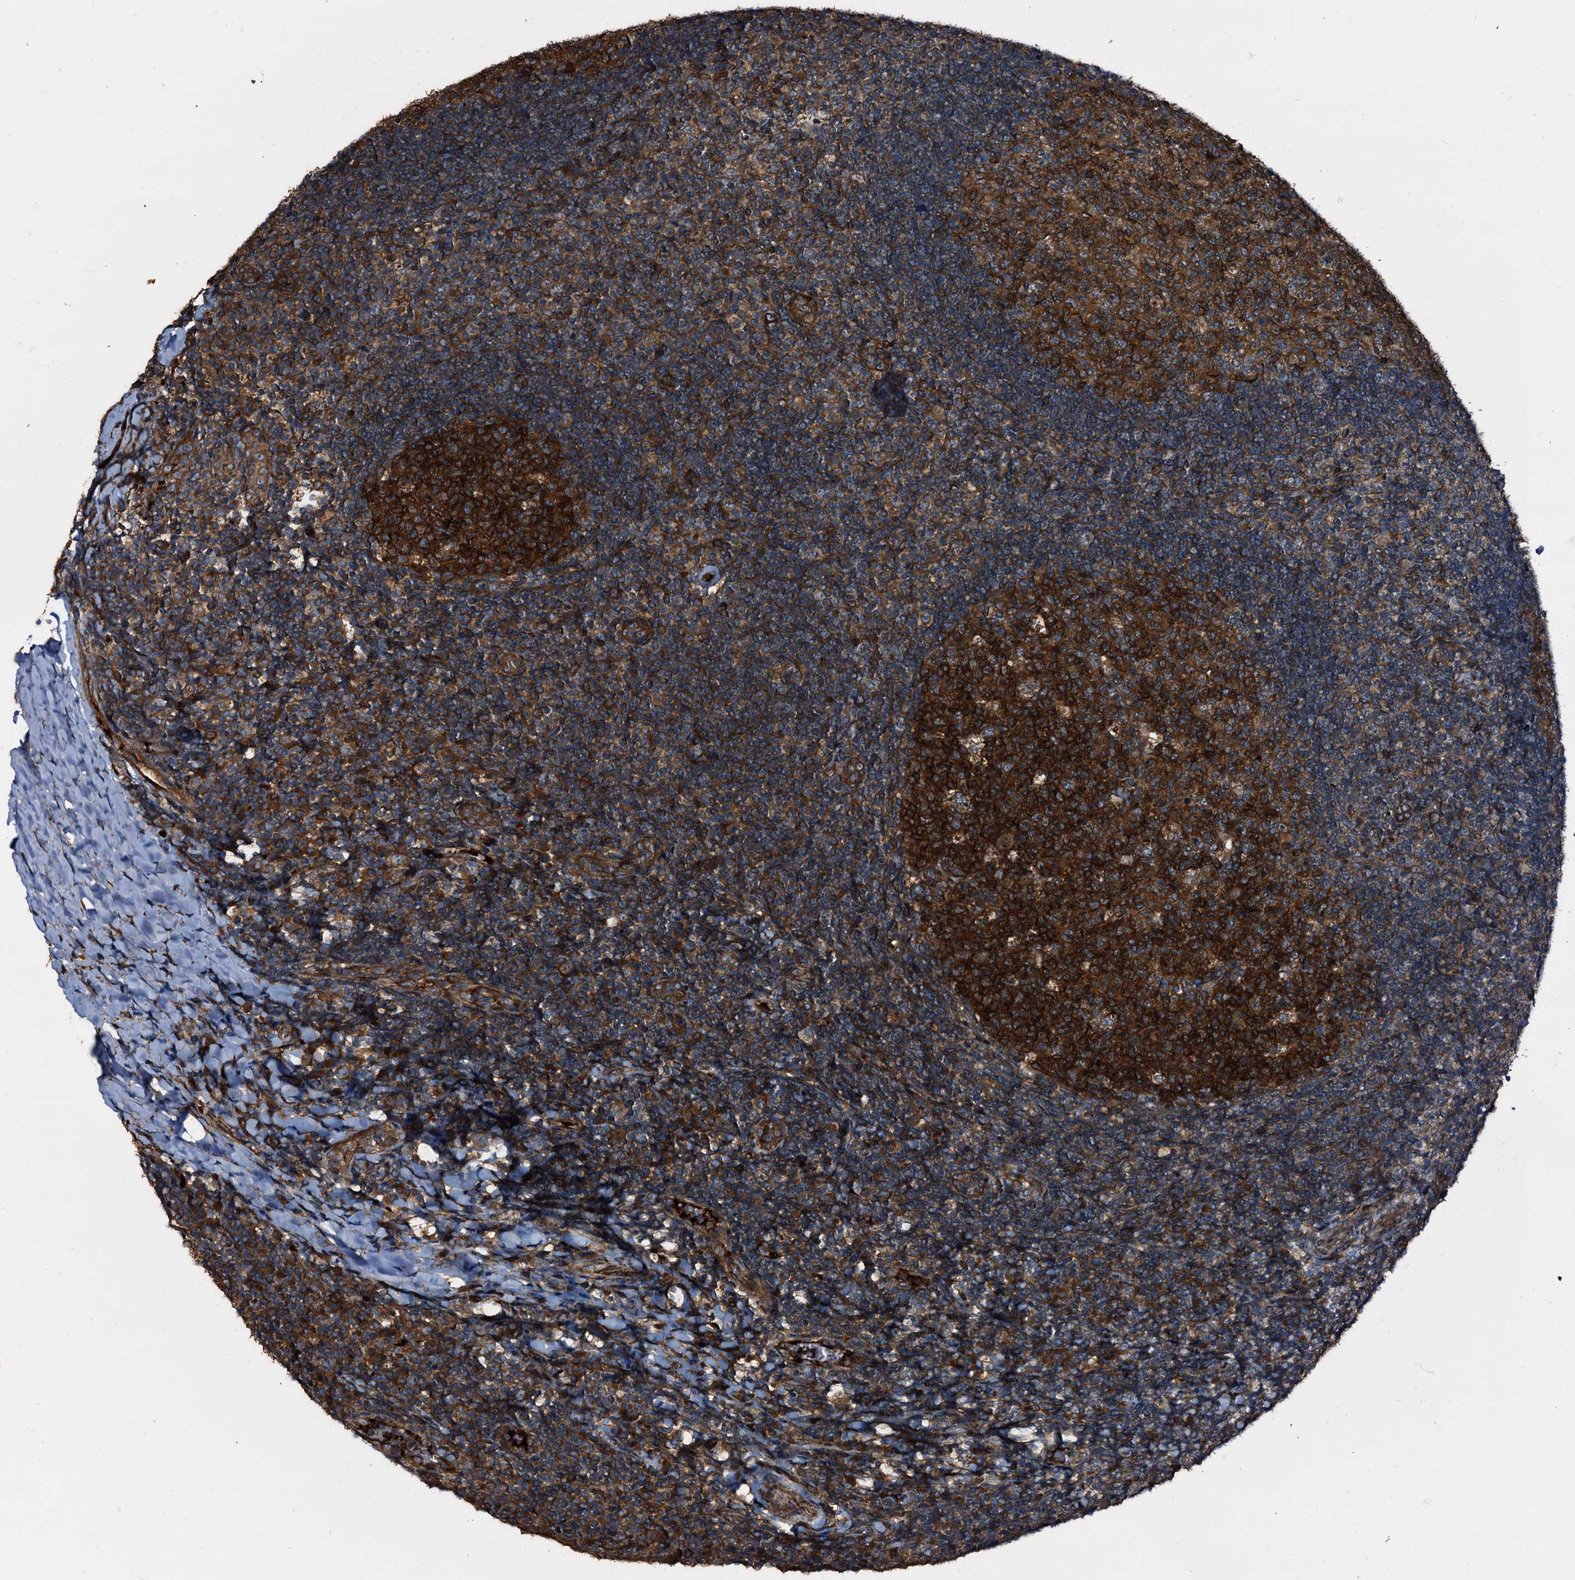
{"staining": {"intensity": "strong", "quantity": ">75%", "location": "cytoplasmic/membranous"}, "tissue": "tonsil", "cell_type": "Germinal center cells", "image_type": "normal", "snomed": [{"axis": "morphology", "description": "Normal tissue, NOS"}, {"axis": "topography", "description": "Tonsil"}], "caption": "High-magnification brightfield microscopy of normal tonsil stained with DAB (brown) and counterstained with hematoxylin (blue). germinal center cells exhibit strong cytoplasmic/membranous expression is appreciated in approximately>75% of cells.", "gene": "PEX5", "patient": {"sex": "male", "age": 17}}